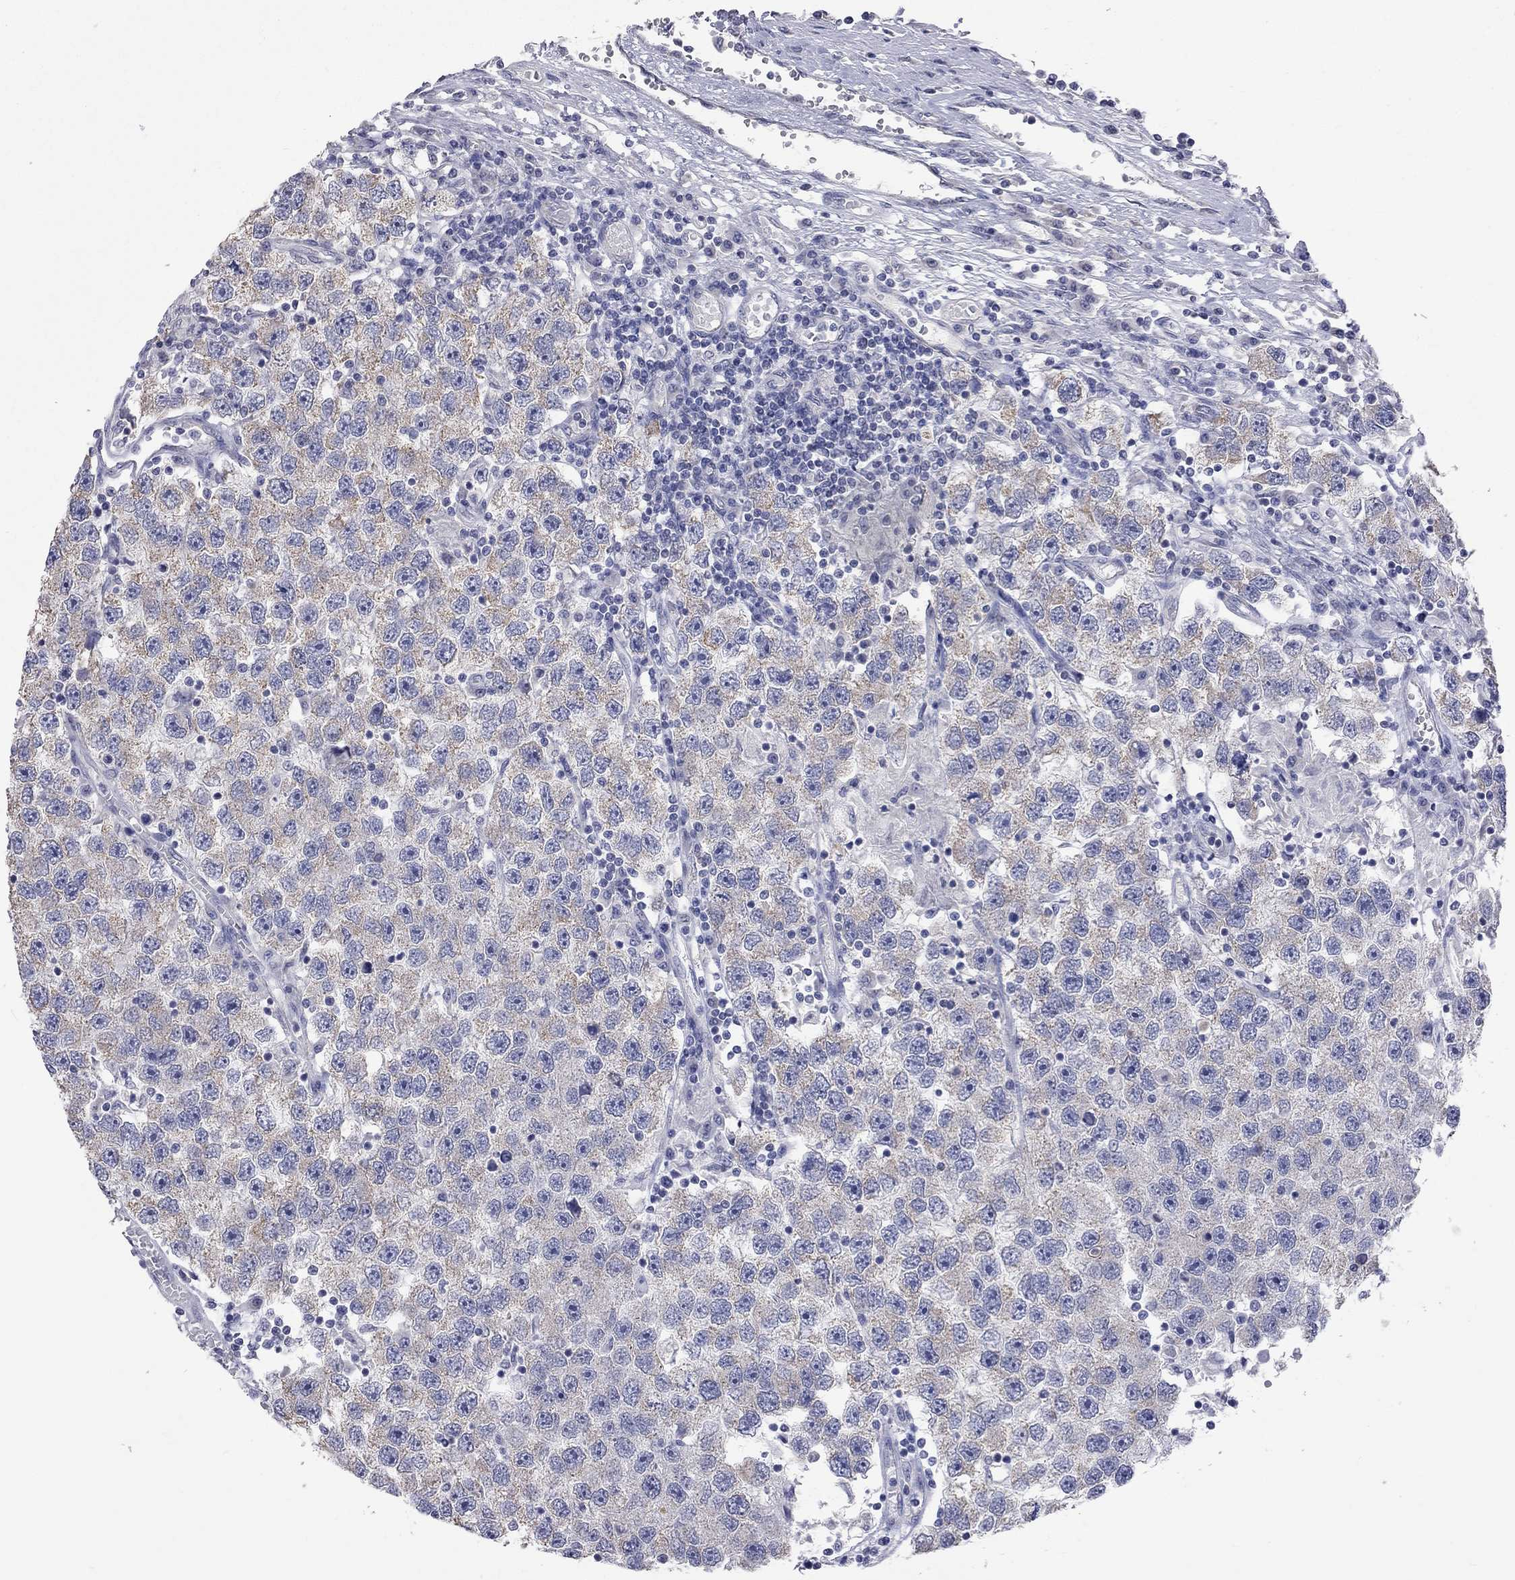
{"staining": {"intensity": "weak", "quantity": "25%-75%", "location": "cytoplasmic/membranous"}, "tissue": "testis cancer", "cell_type": "Tumor cells", "image_type": "cancer", "snomed": [{"axis": "morphology", "description": "Seminoma, NOS"}, {"axis": "topography", "description": "Testis"}], "caption": "Human testis cancer stained for a protein (brown) demonstrates weak cytoplasmic/membranous positive expression in about 25%-75% of tumor cells.", "gene": "OPRK1", "patient": {"sex": "male", "age": 26}}